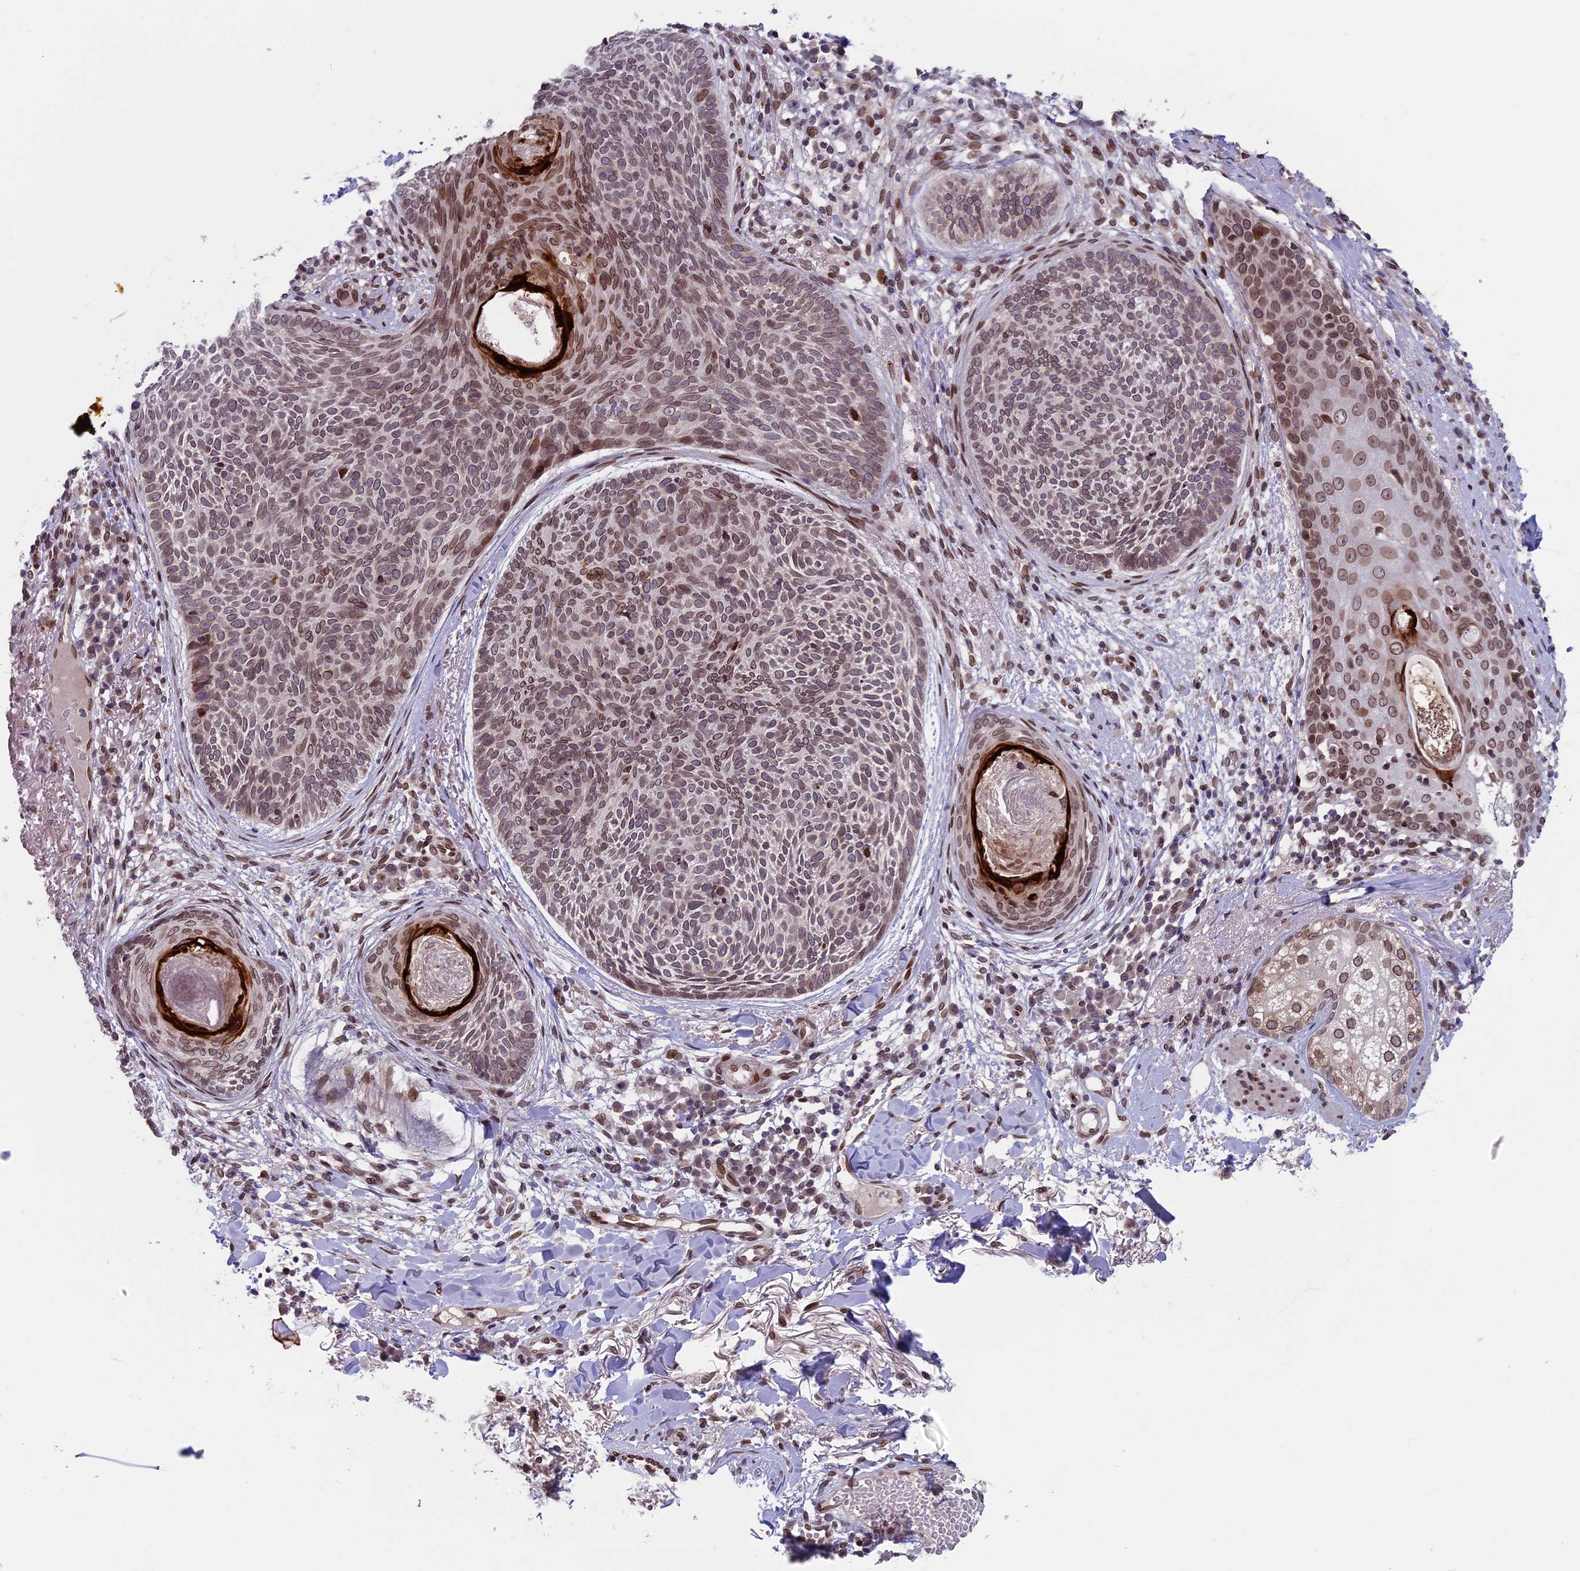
{"staining": {"intensity": "moderate", "quantity": ">75%", "location": "cytoplasmic/membranous,nuclear"}, "tissue": "skin cancer", "cell_type": "Tumor cells", "image_type": "cancer", "snomed": [{"axis": "morphology", "description": "Basal cell carcinoma"}, {"axis": "topography", "description": "Skin"}], "caption": "The micrograph demonstrates immunohistochemical staining of skin cancer. There is moderate cytoplasmic/membranous and nuclear expression is present in approximately >75% of tumor cells.", "gene": "GPSM1", "patient": {"sex": "male", "age": 85}}